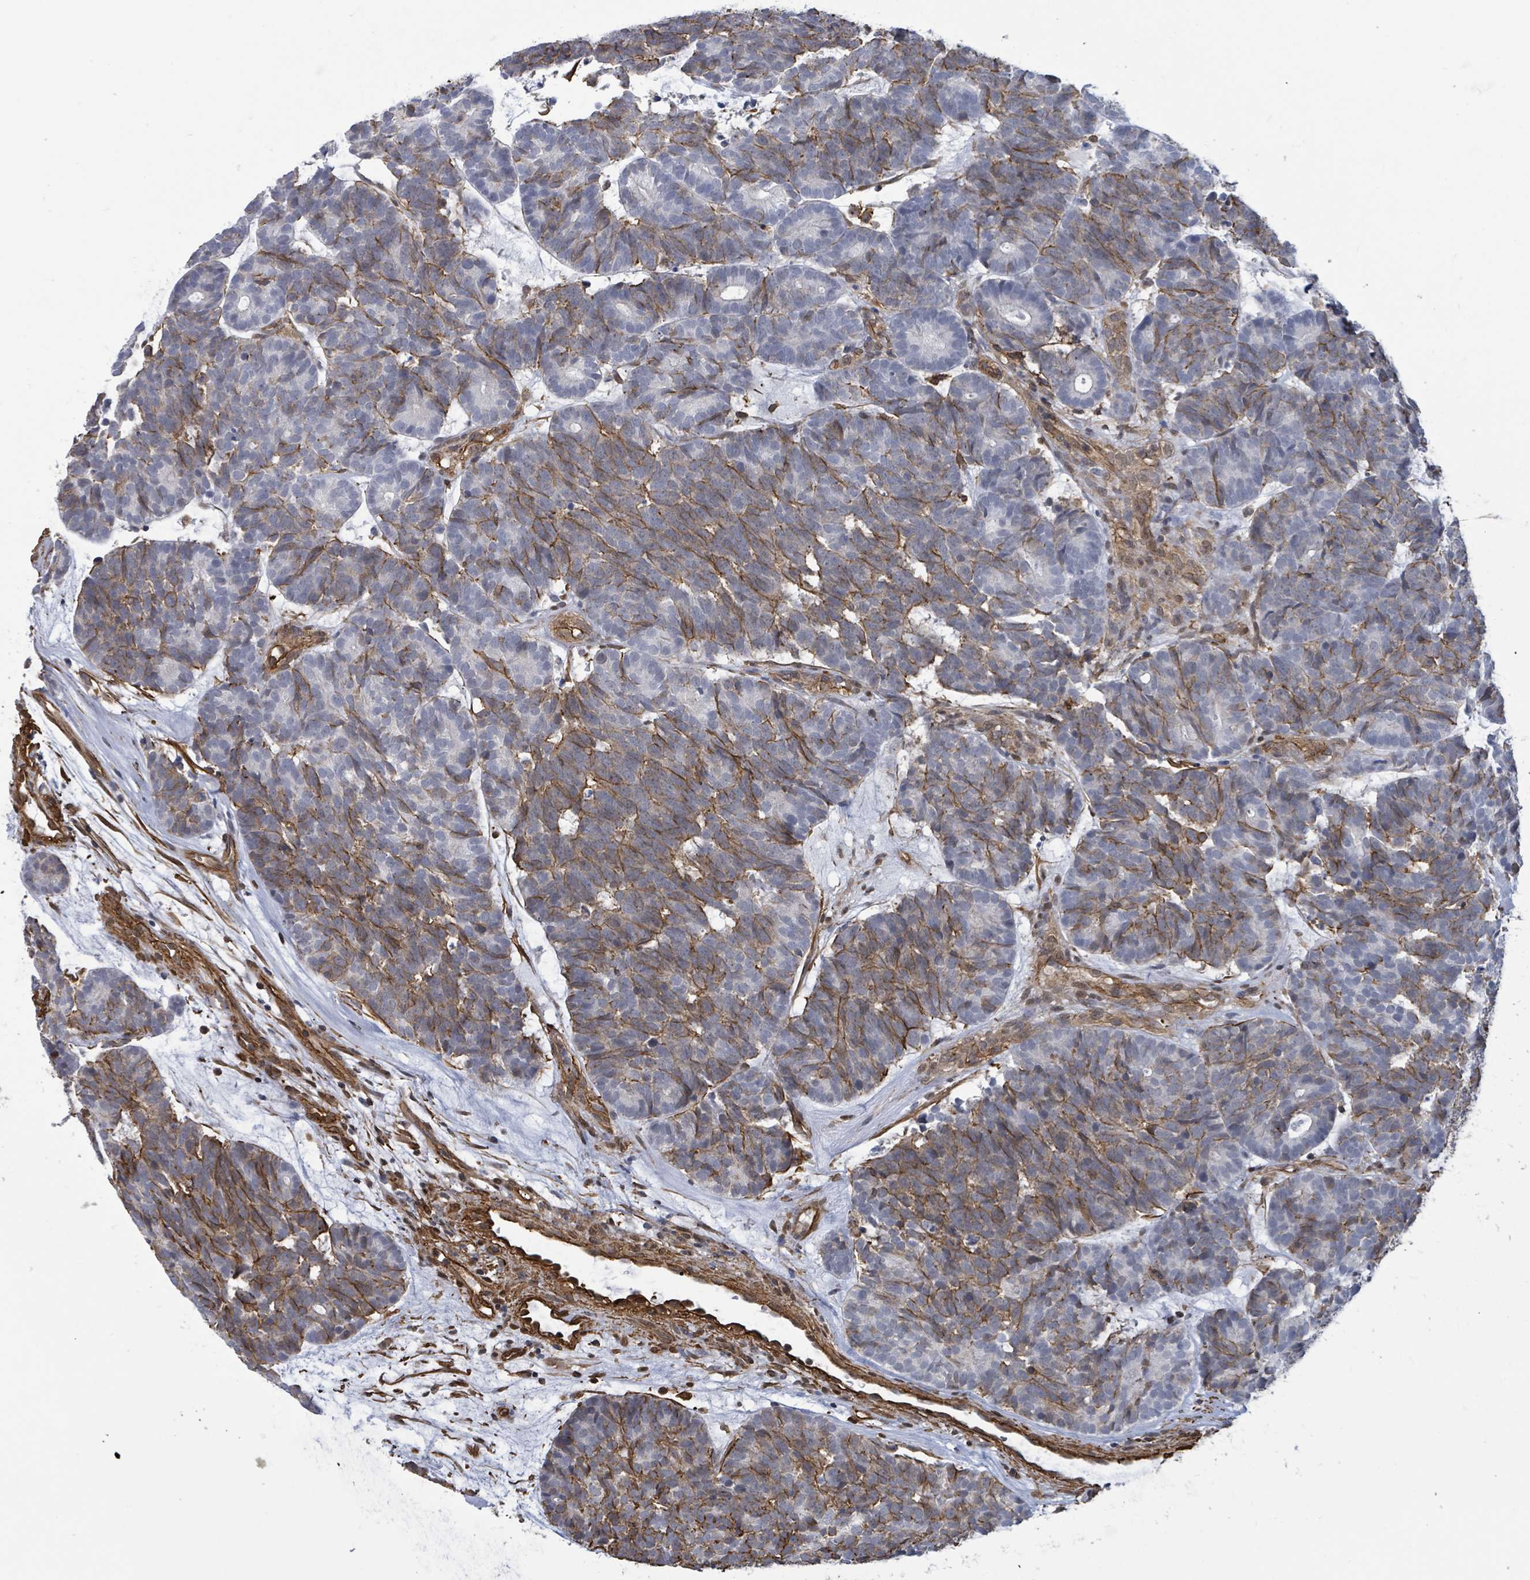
{"staining": {"intensity": "moderate", "quantity": "25%-75%", "location": "cytoplasmic/membranous"}, "tissue": "head and neck cancer", "cell_type": "Tumor cells", "image_type": "cancer", "snomed": [{"axis": "morphology", "description": "Adenocarcinoma, NOS"}, {"axis": "topography", "description": "Head-Neck"}], "caption": "A histopathology image of head and neck cancer stained for a protein shows moderate cytoplasmic/membranous brown staining in tumor cells. The protein of interest is shown in brown color, while the nuclei are stained blue.", "gene": "PRKRIP1", "patient": {"sex": "female", "age": 81}}